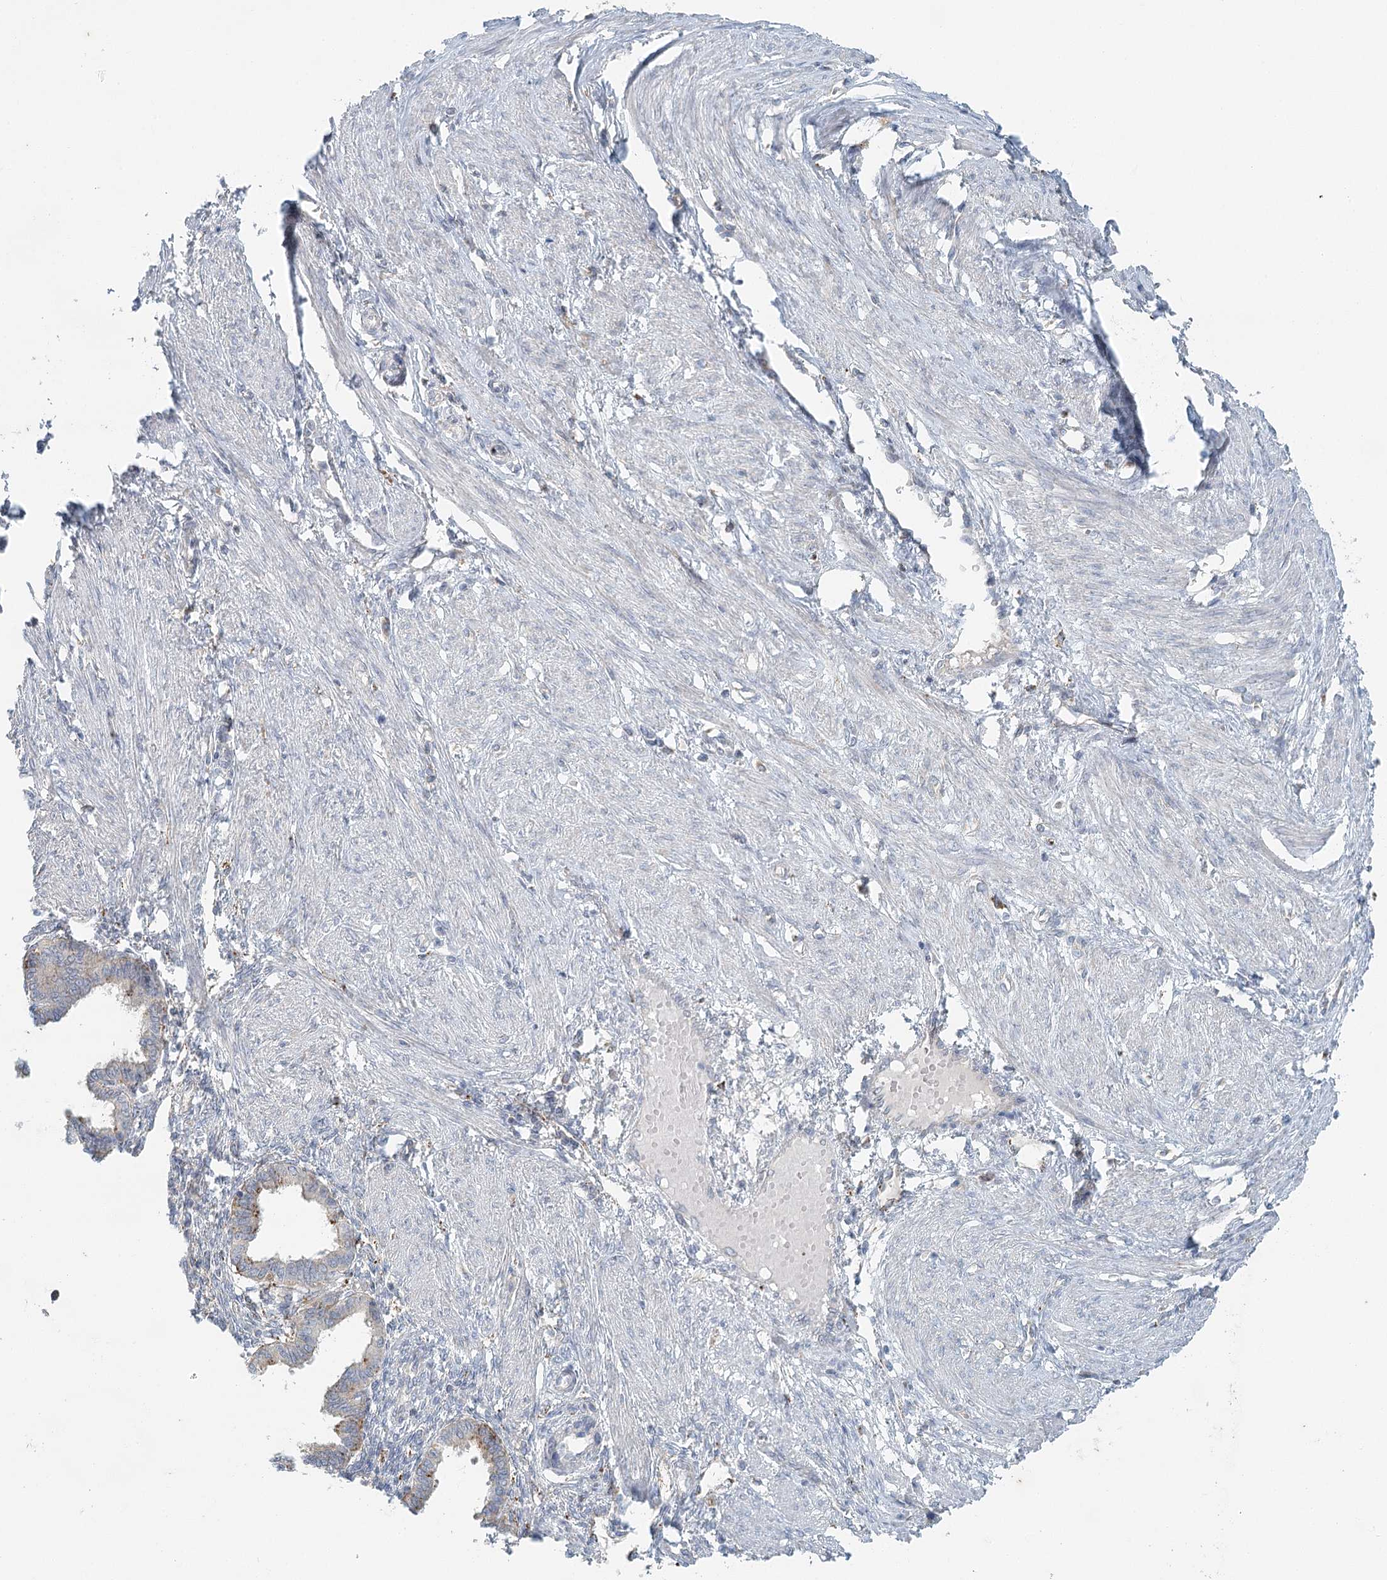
{"staining": {"intensity": "negative", "quantity": "none", "location": "none"}, "tissue": "endometrium", "cell_type": "Cells in endometrial stroma", "image_type": "normal", "snomed": [{"axis": "morphology", "description": "Normal tissue, NOS"}, {"axis": "topography", "description": "Endometrium"}], "caption": "High power microscopy histopathology image of an IHC micrograph of unremarkable endometrium, revealing no significant positivity in cells in endometrial stroma.", "gene": "VSIG1", "patient": {"sex": "female", "age": 33}}